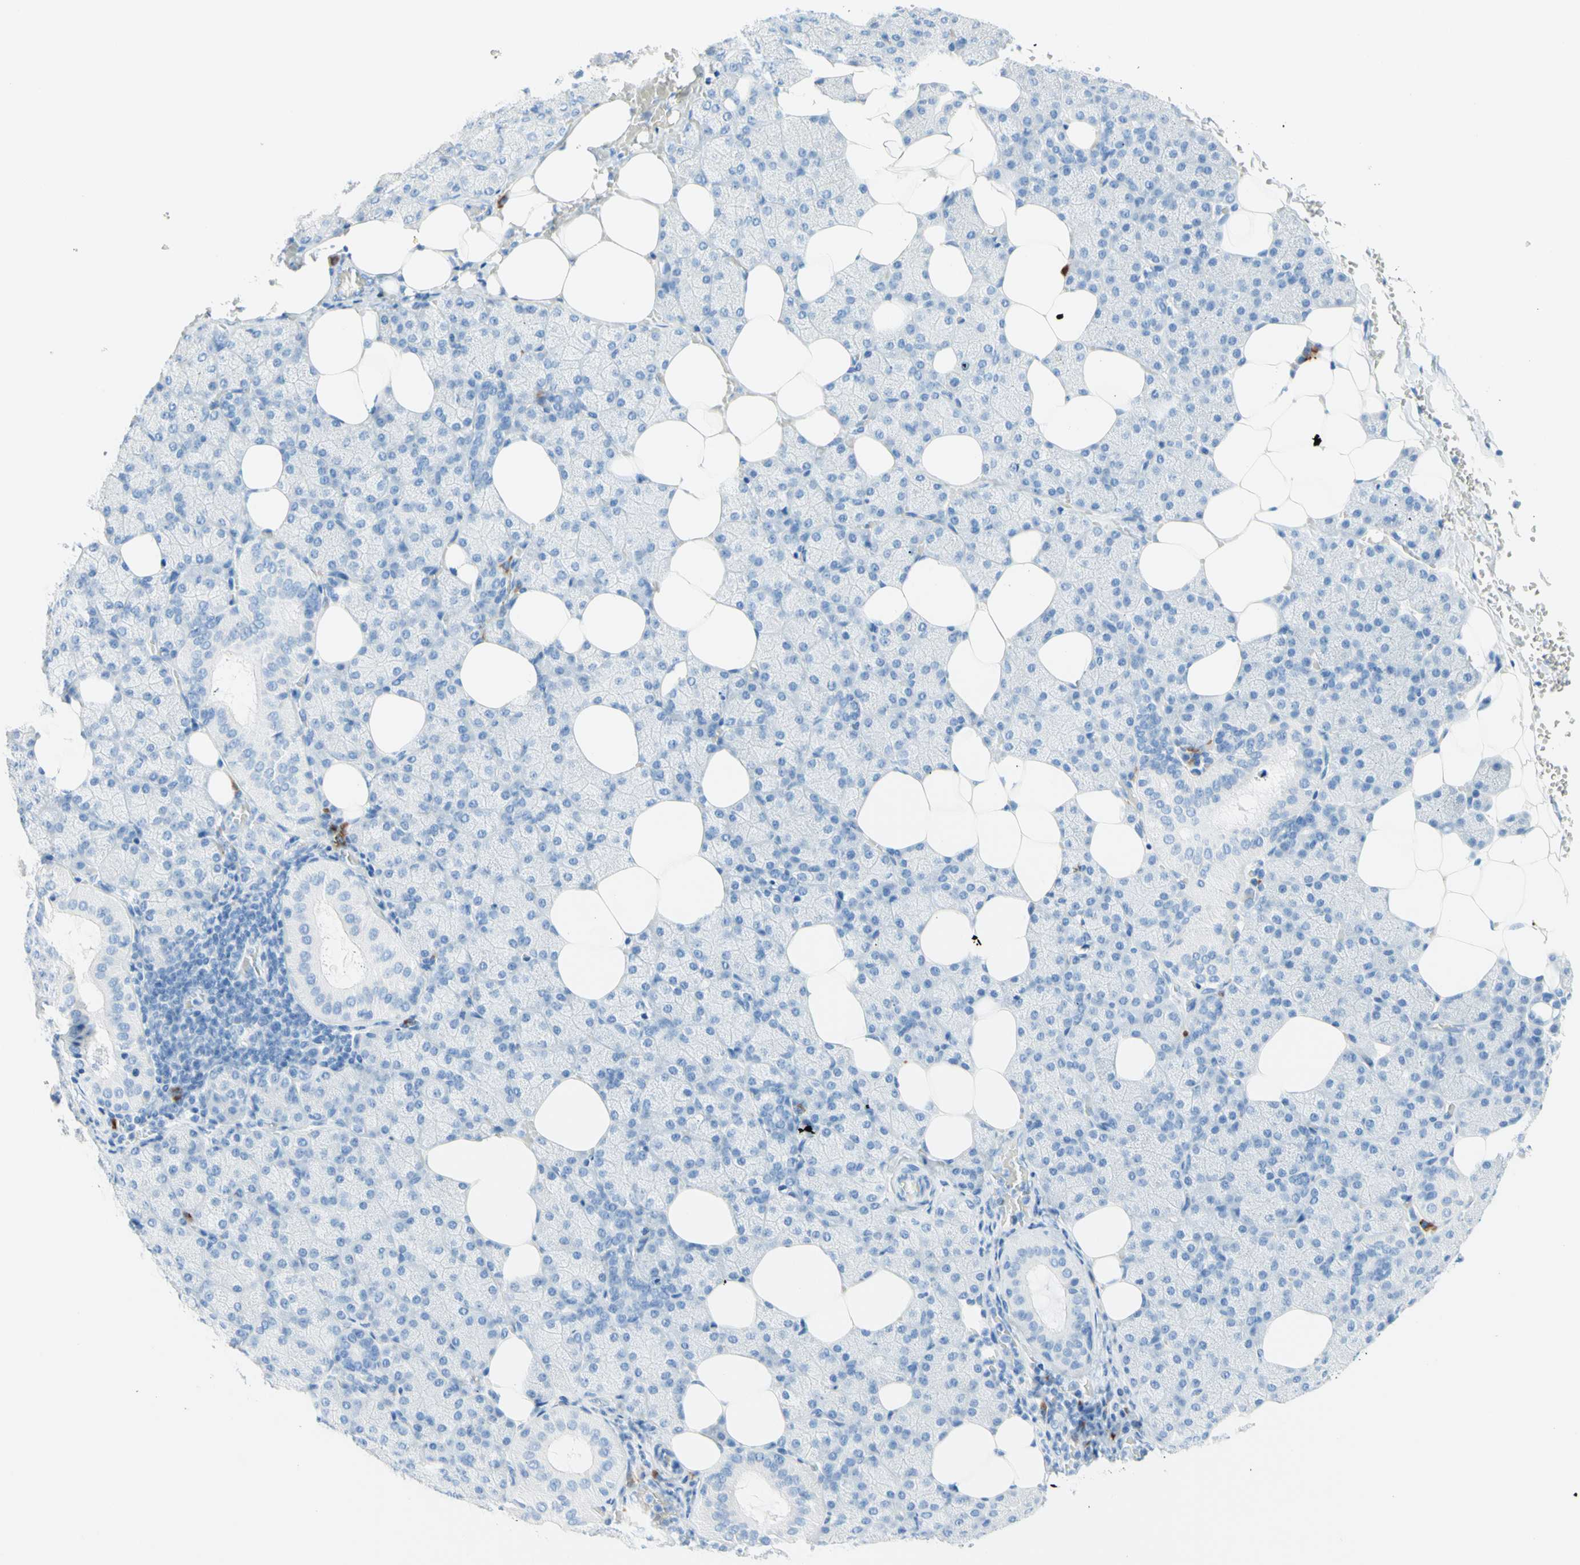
{"staining": {"intensity": "negative", "quantity": "none", "location": "none"}, "tissue": "salivary gland", "cell_type": "Glandular cells", "image_type": "normal", "snomed": [{"axis": "morphology", "description": "Normal tissue, NOS"}, {"axis": "topography", "description": "Lymph node"}, {"axis": "topography", "description": "Salivary gland"}], "caption": "The histopathology image displays no significant positivity in glandular cells of salivary gland.", "gene": "IL6ST", "patient": {"sex": "male", "age": 8}}